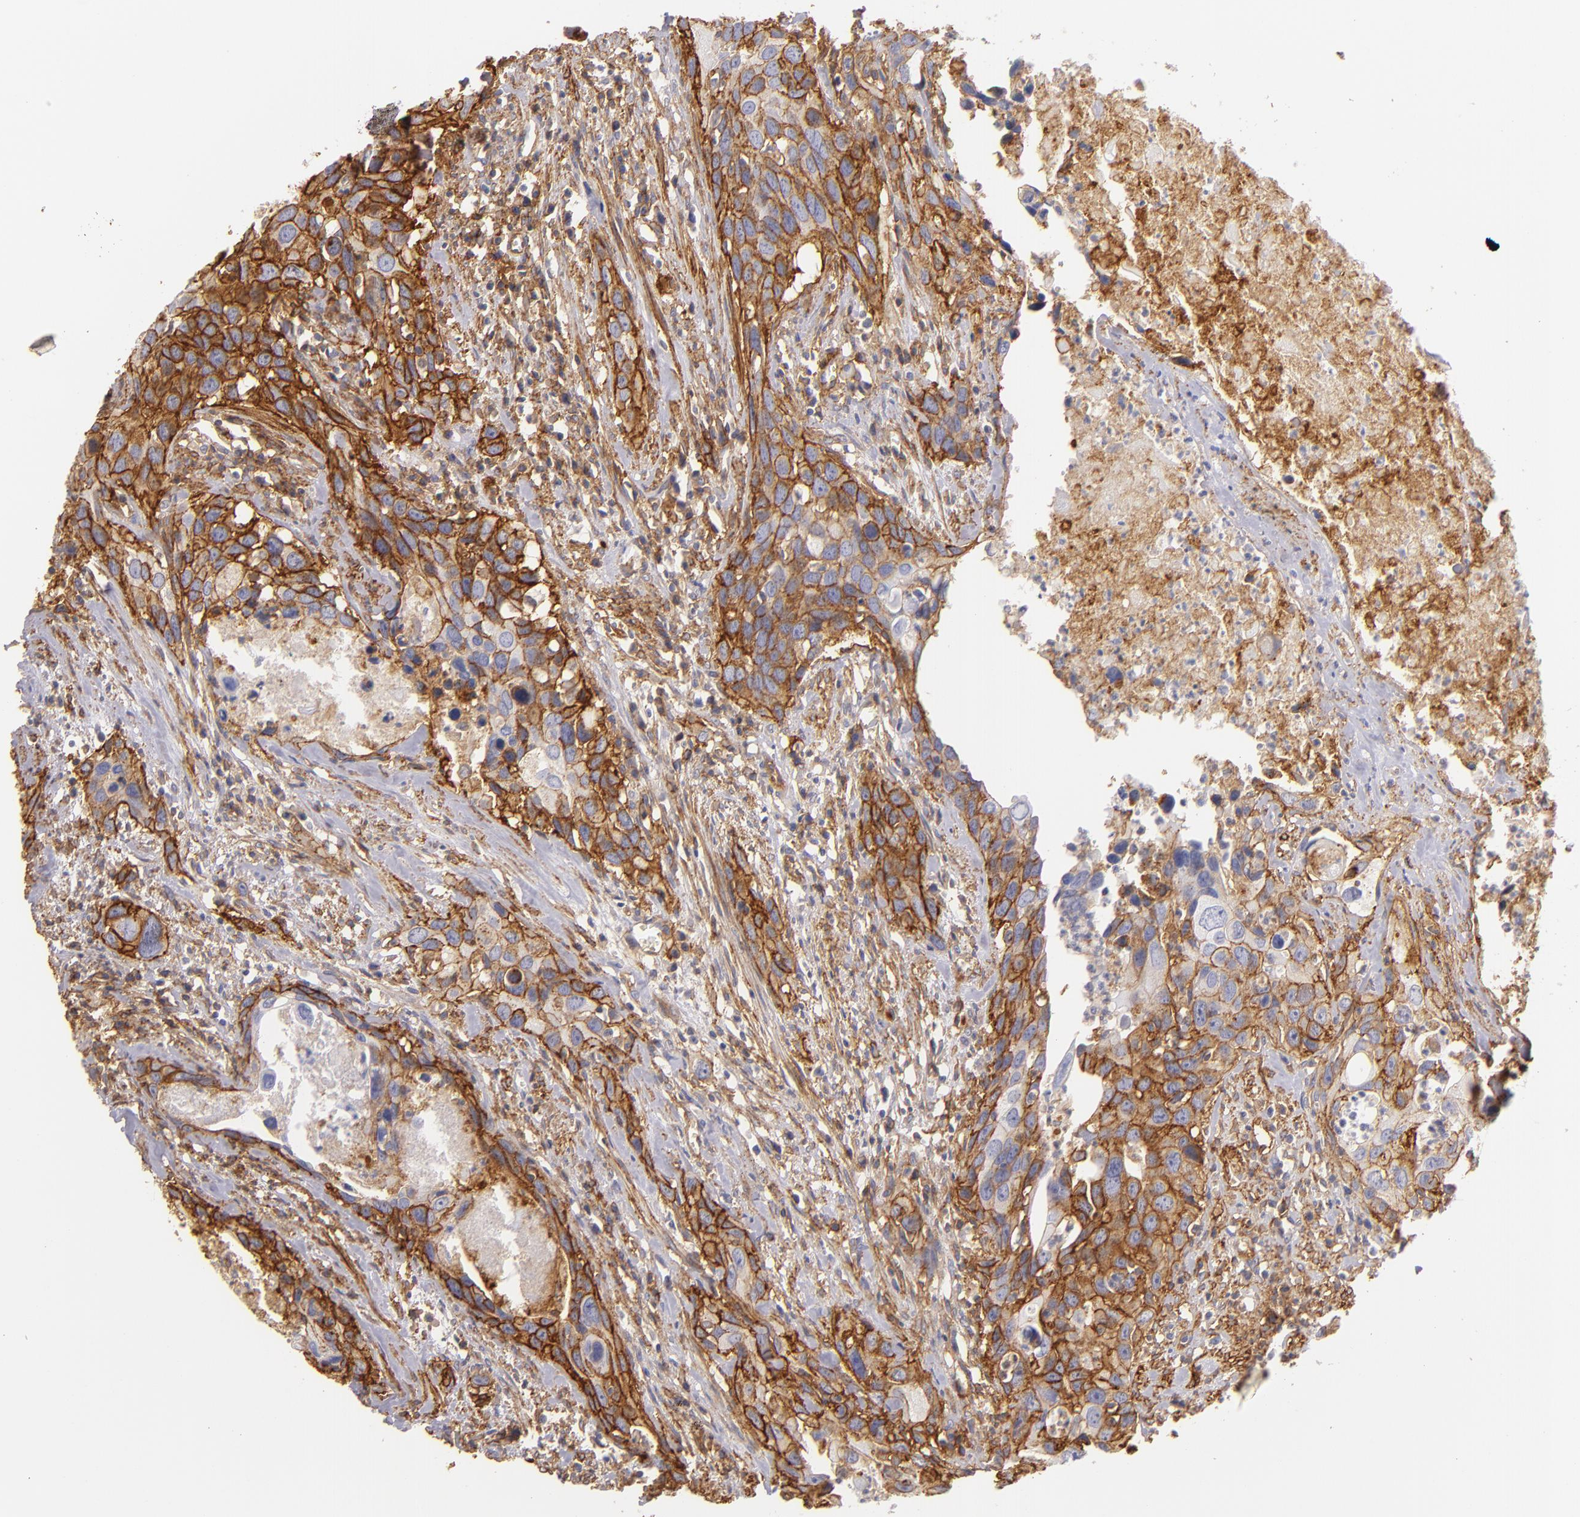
{"staining": {"intensity": "moderate", "quantity": ">75%", "location": "cytoplasmic/membranous"}, "tissue": "urothelial cancer", "cell_type": "Tumor cells", "image_type": "cancer", "snomed": [{"axis": "morphology", "description": "Urothelial carcinoma, High grade"}, {"axis": "topography", "description": "Urinary bladder"}], "caption": "Urothelial cancer stained with a brown dye demonstrates moderate cytoplasmic/membranous positive expression in approximately >75% of tumor cells.", "gene": "CD151", "patient": {"sex": "male", "age": 71}}